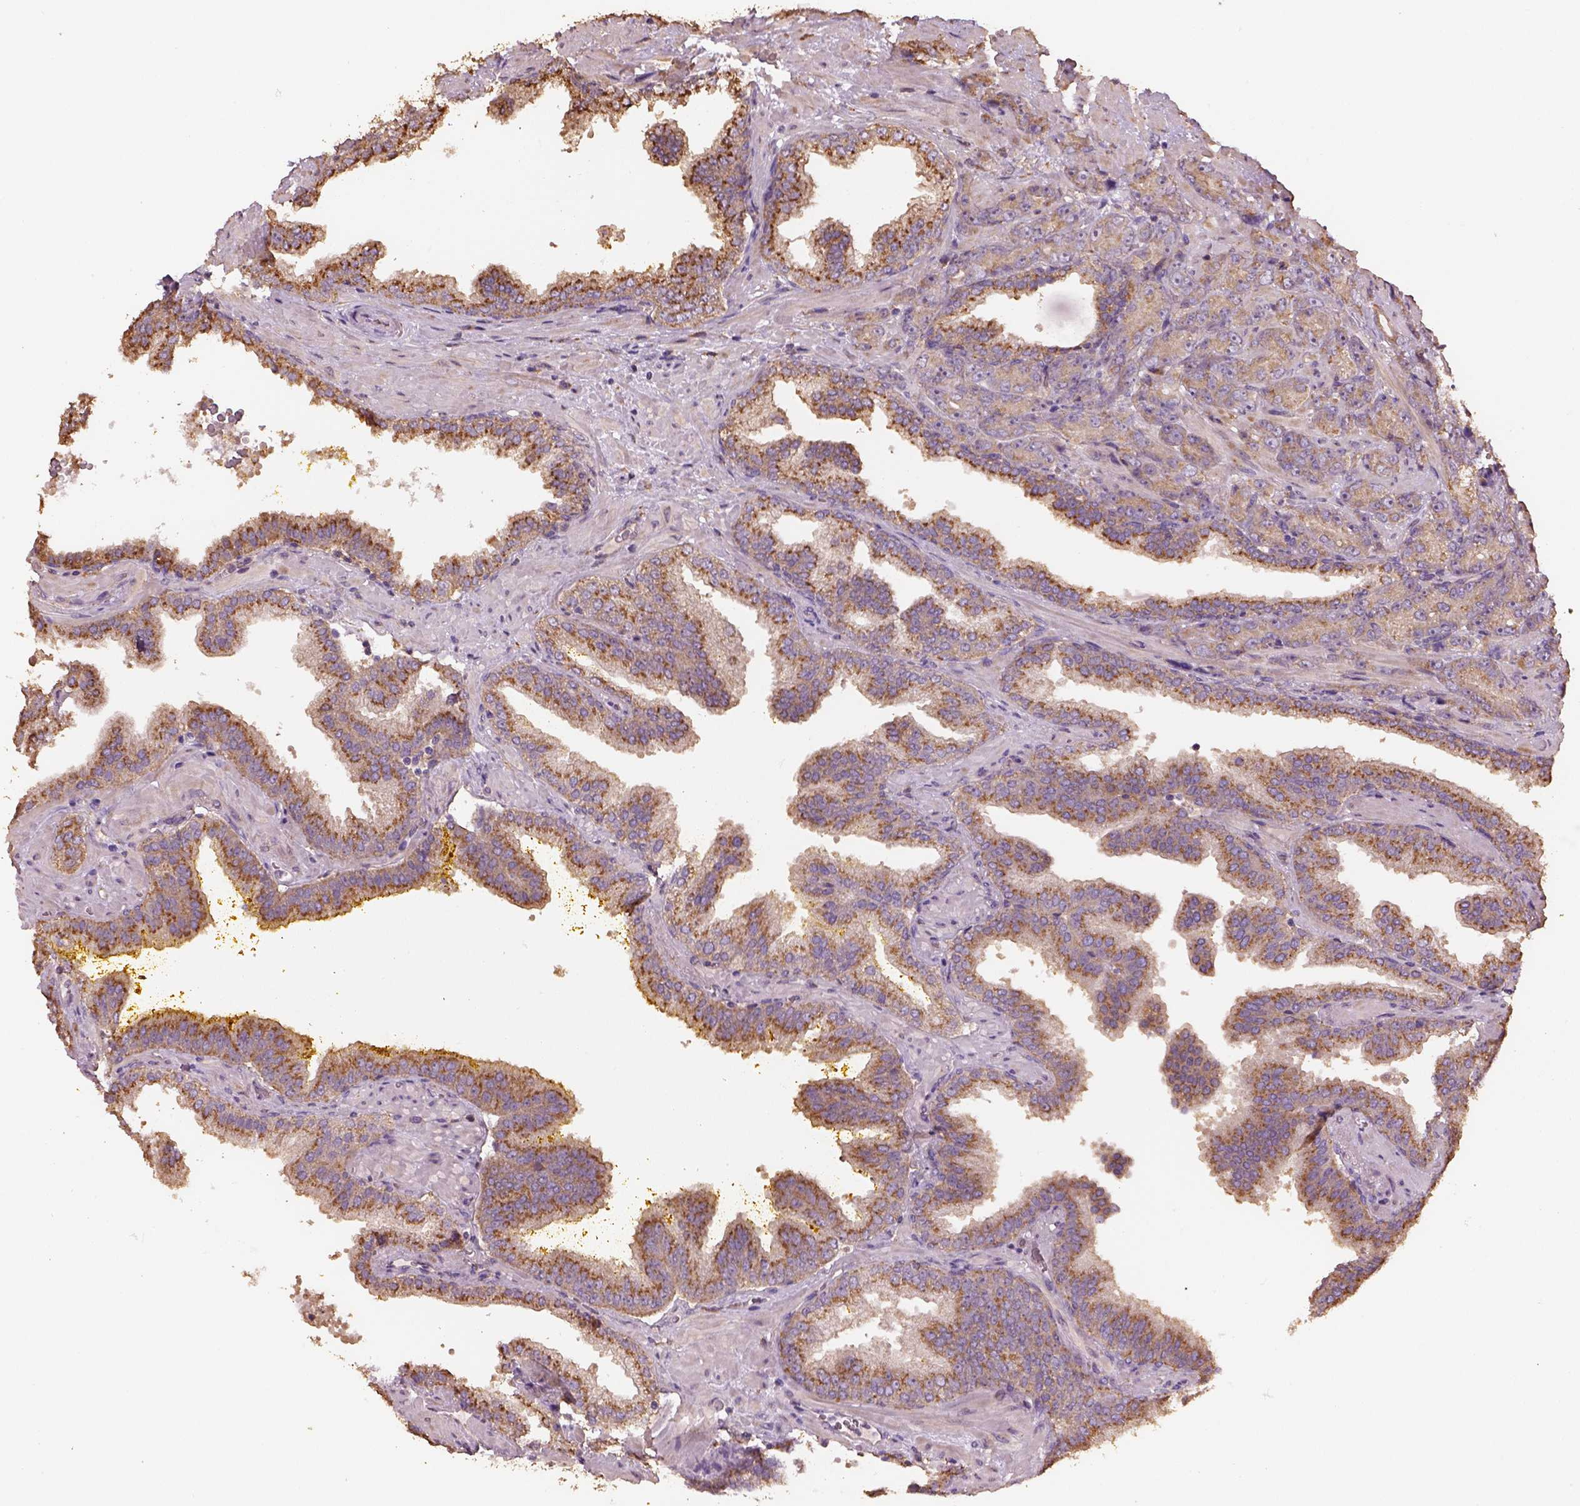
{"staining": {"intensity": "strong", "quantity": ">75%", "location": "cytoplasmic/membranous"}, "tissue": "prostate cancer", "cell_type": "Tumor cells", "image_type": "cancer", "snomed": [{"axis": "morphology", "description": "Adenocarcinoma, NOS"}, {"axis": "topography", "description": "Prostate"}], "caption": "This histopathology image reveals adenocarcinoma (prostate) stained with IHC to label a protein in brown. The cytoplasmic/membranous of tumor cells show strong positivity for the protein. Nuclei are counter-stained blue.", "gene": "AP1B1", "patient": {"sex": "male", "age": 63}}